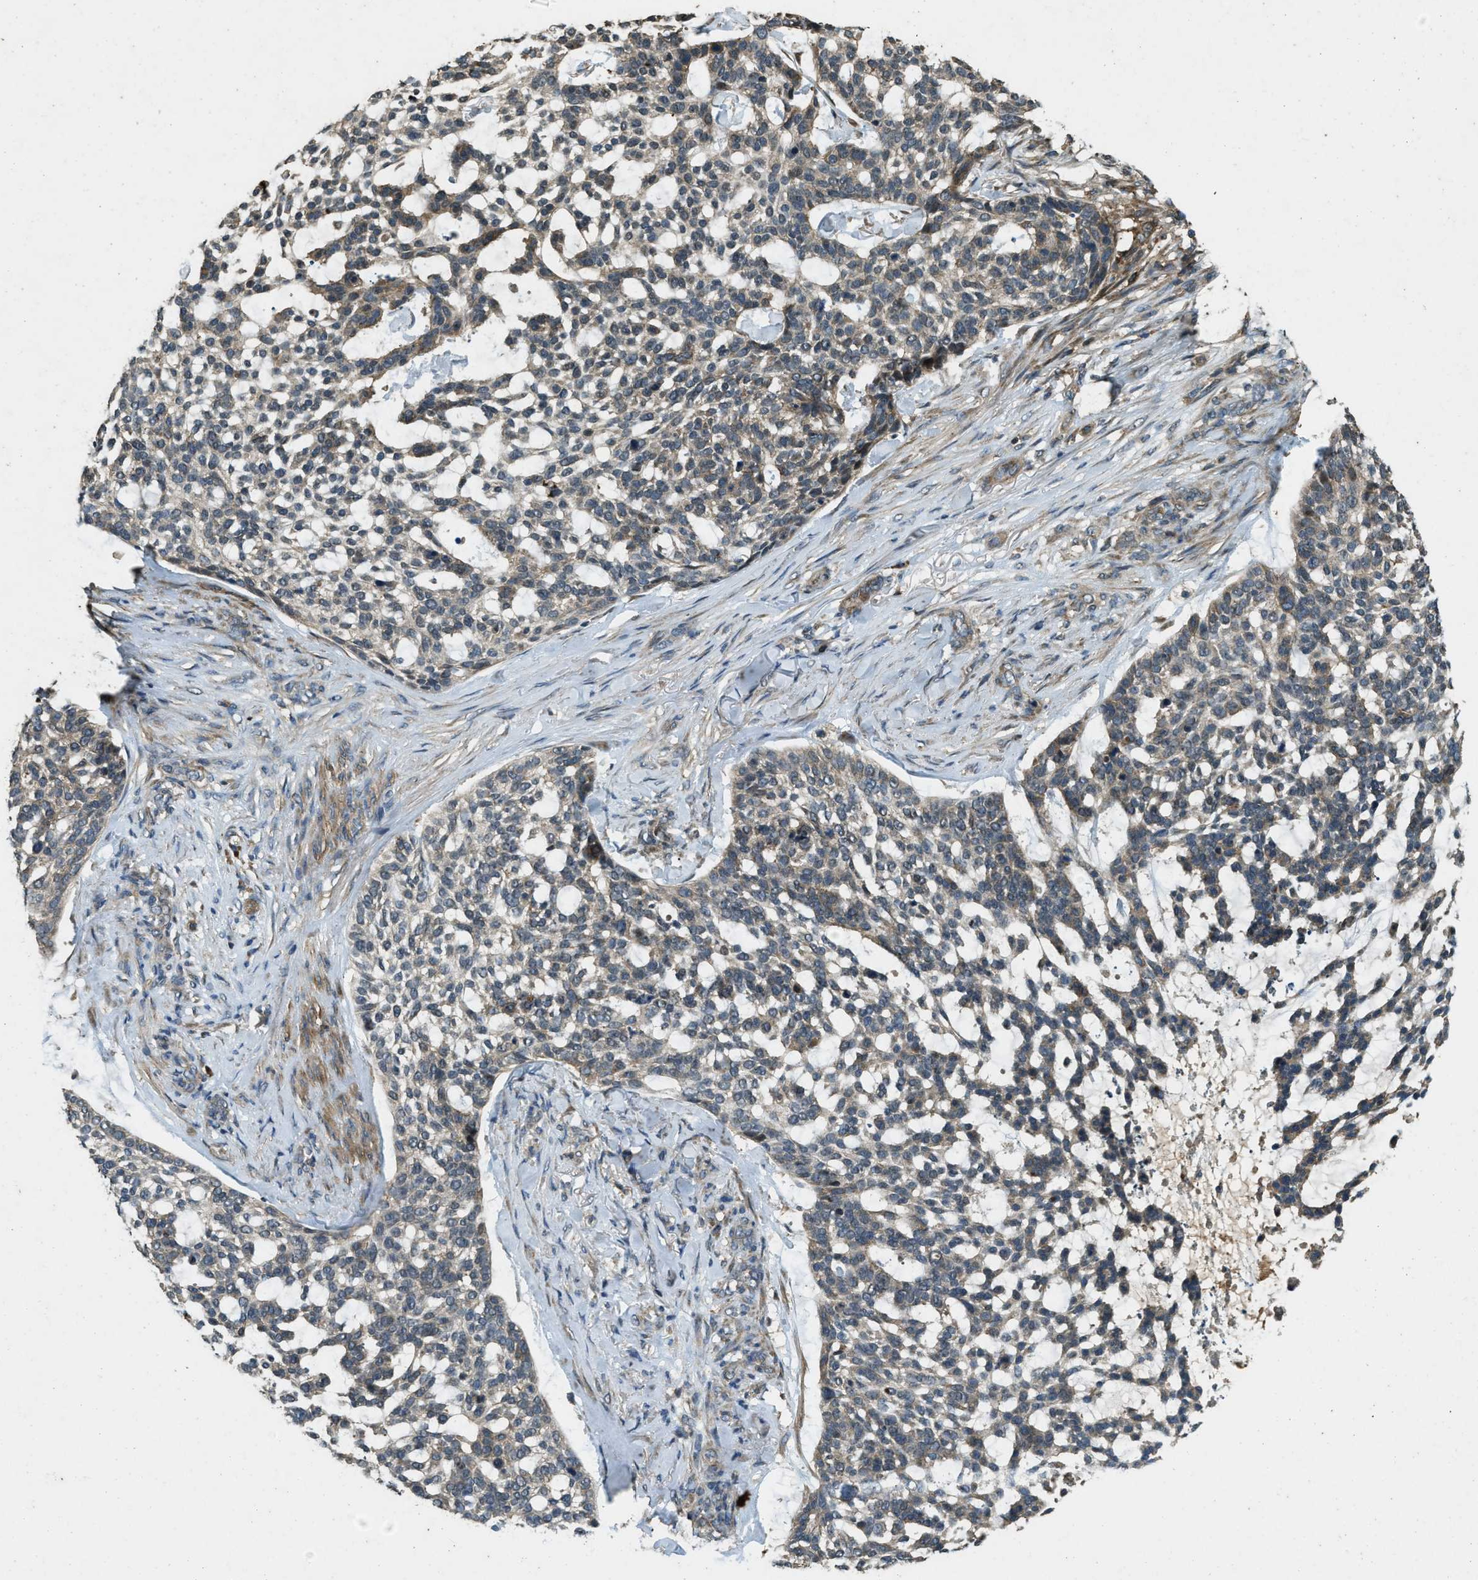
{"staining": {"intensity": "weak", "quantity": "<25%", "location": "cytoplasmic/membranous"}, "tissue": "skin cancer", "cell_type": "Tumor cells", "image_type": "cancer", "snomed": [{"axis": "morphology", "description": "Basal cell carcinoma"}, {"axis": "topography", "description": "Skin"}], "caption": "The image demonstrates no staining of tumor cells in basal cell carcinoma (skin). (DAB (3,3'-diaminobenzidine) immunohistochemistry (IHC) visualized using brightfield microscopy, high magnification).", "gene": "ATP8B1", "patient": {"sex": "female", "age": 64}}